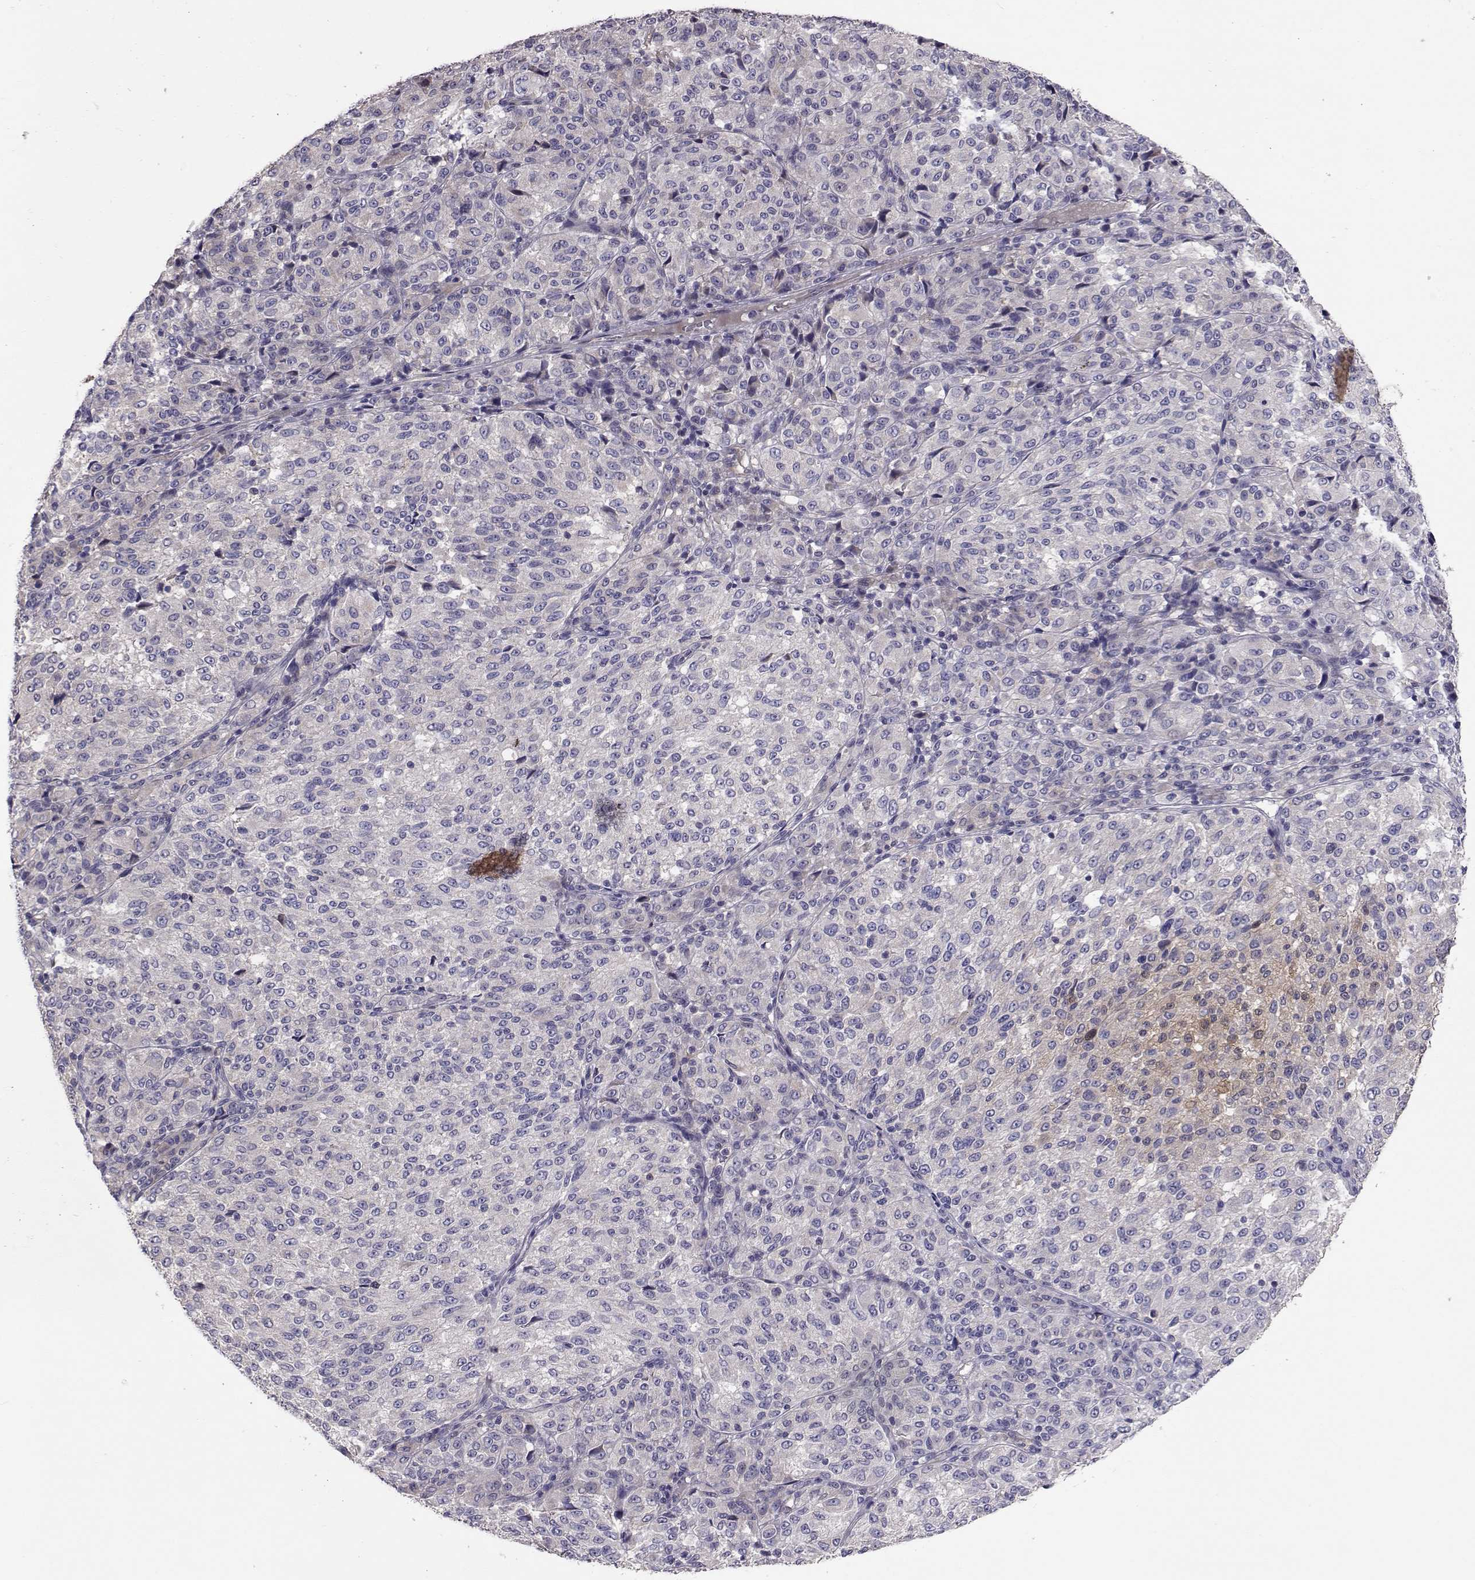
{"staining": {"intensity": "weak", "quantity": "<25%", "location": "cytoplasmic/membranous"}, "tissue": "melanoma", "cell_type": "Tumor cells", "image_type": "cancer", "snomed": [{"axis": "morphology", "description": "Malignant melanoma, Metastatic site"}, {"axis": "topography", "description": "Brain"}], "caption": "The histopathology image shows no staining of tumor cells in melanoma.", "gene": "NCAM2", "patient": {"sex": "female", "age": 56}}